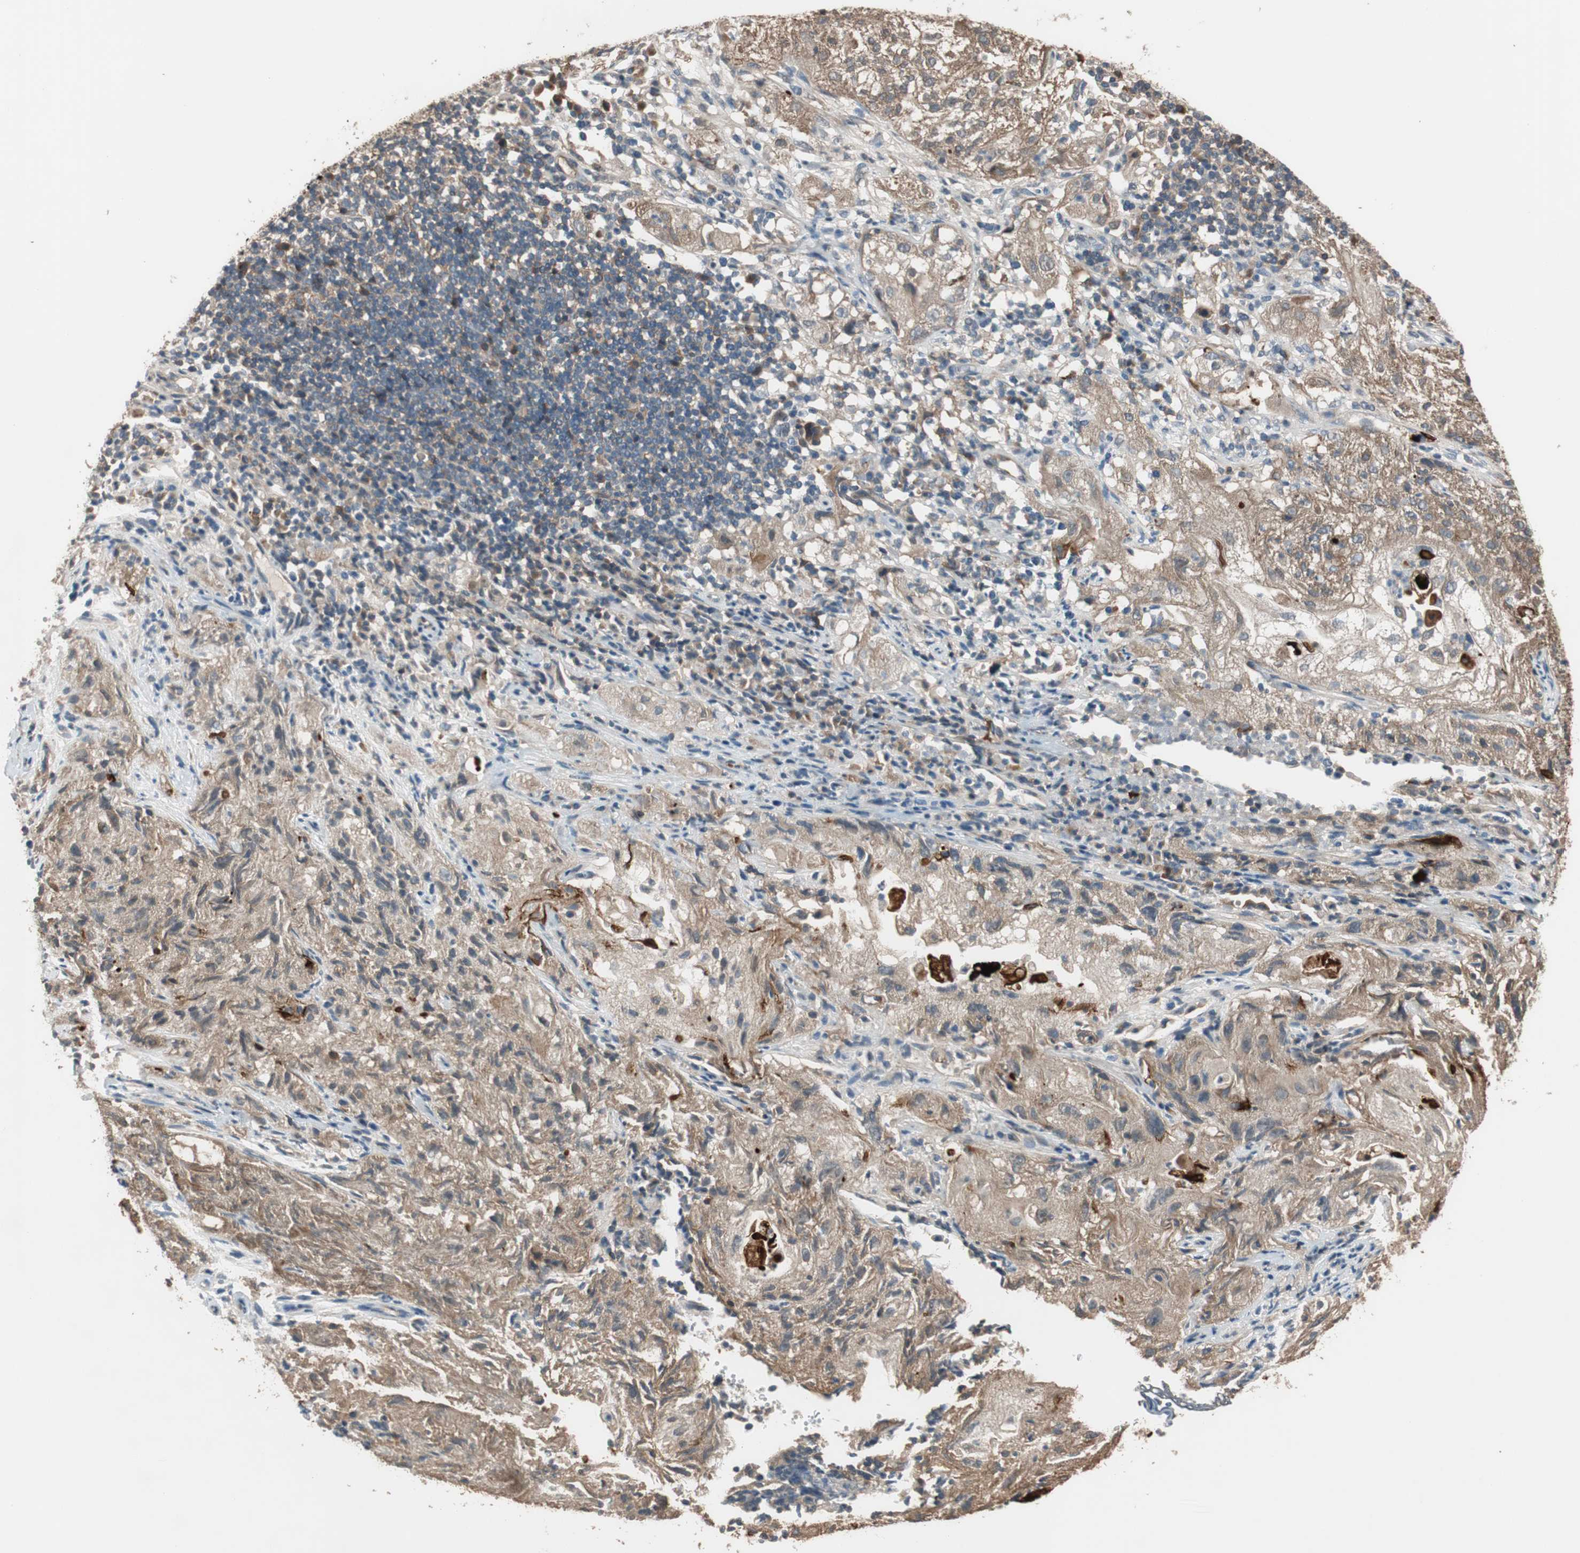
{"staining": {"intensity": "moderate", "quantity": ">75%", "location": "cytoplasmic/membranous"}, "tissue": "lung cancer", "cell_type": "Tumor cells", "image_type": "cancer", "snomed": [{"axis": "morphology", "description": "Inflammation, NOS"}, {"axis": "morphology", "description": "Squamous cell carcinoma, NOS"}, {"axis": "topography", "description": "Lymph node"}, {"axis": "topography", "description": "Soft tissue"}, {"axis": "topography", "description": "Lung"}], "caption": "Lung squamous cell carcinoma stained with IHC displays moderate cytoplasmic/membranous positivity in about >75% of tumor cells.", "gene": "TMEM230", "patient": {"sex": "male", "age": 66}}